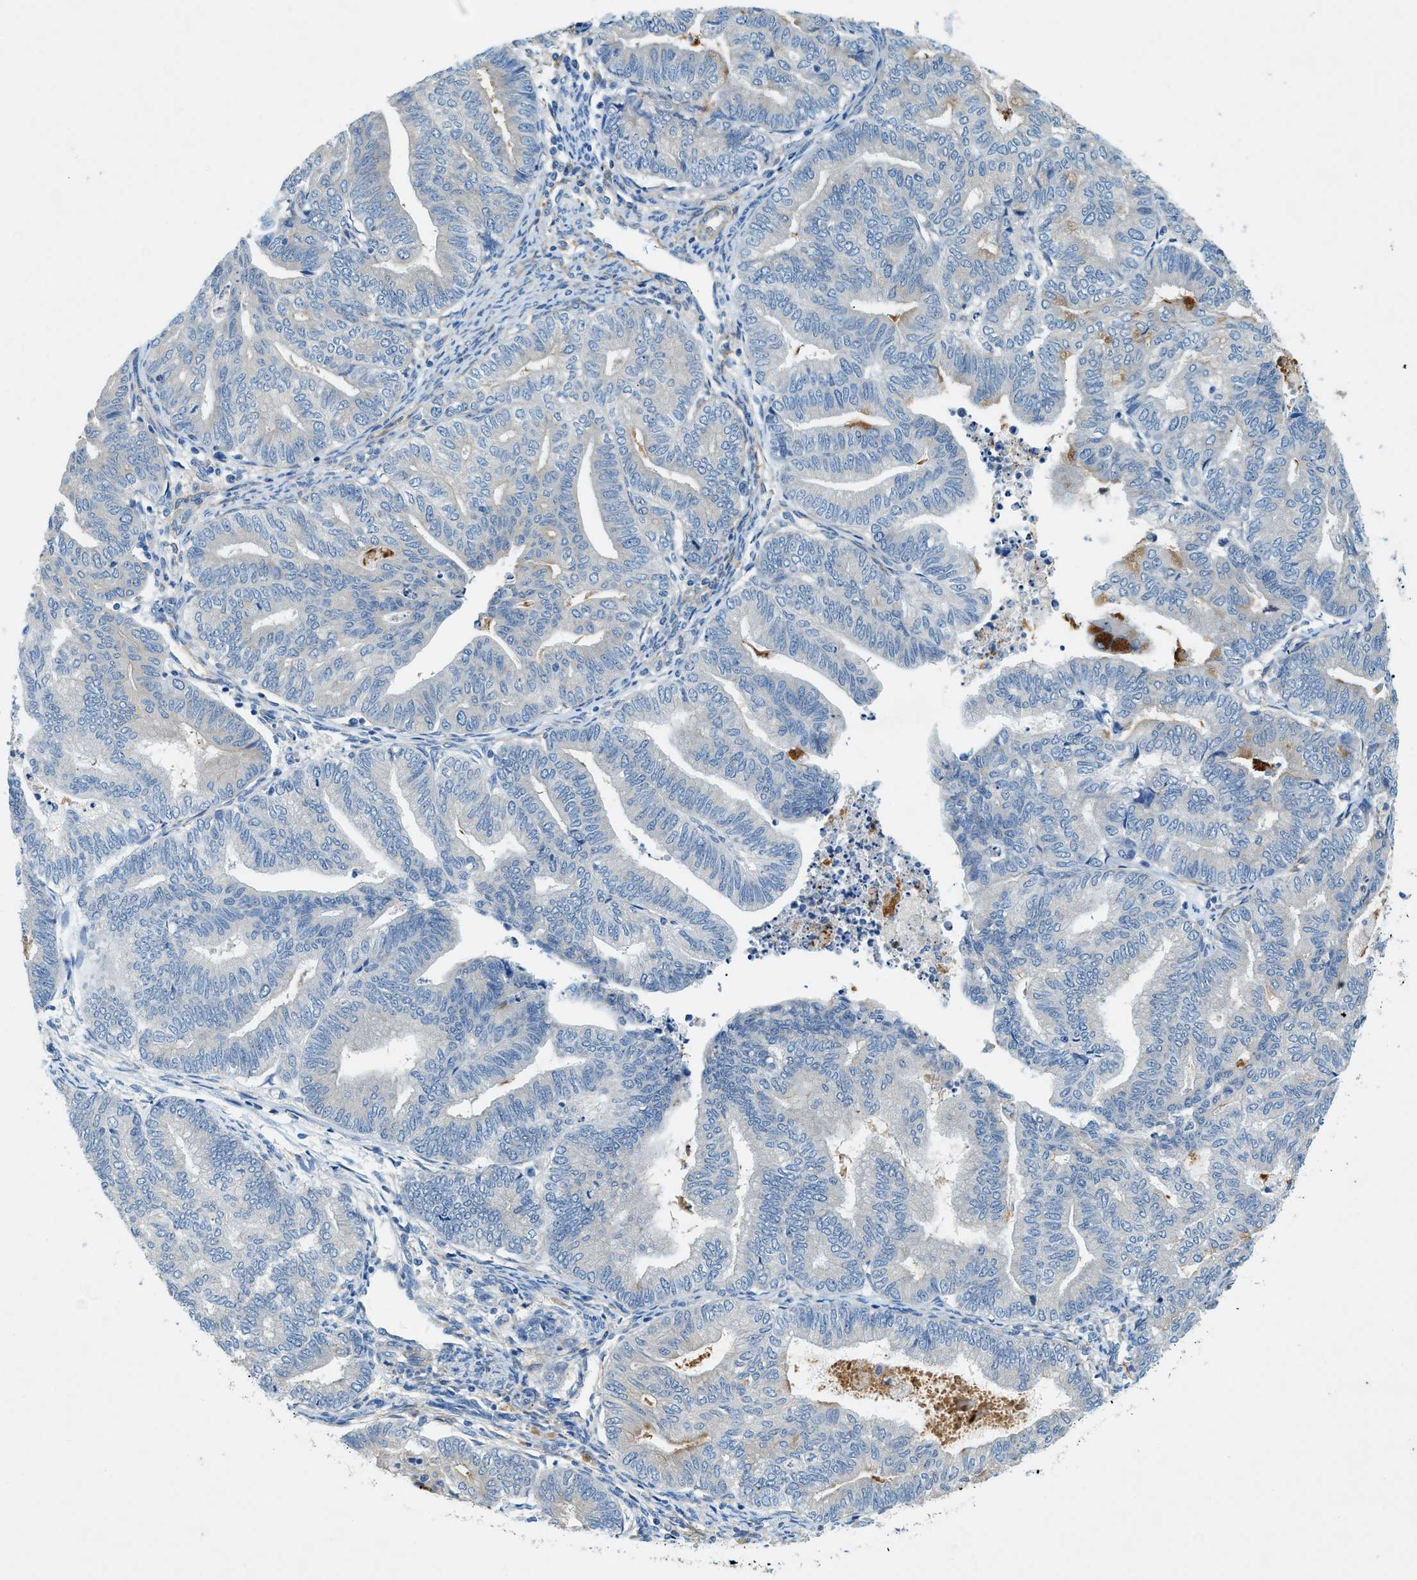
{"staining": {"intensity": "negative", "quantity": "none", "location": "none"}, "tissue": "endometrial cancer", "cell_type": "Tumor cells", "image_type": "cancer", "snomed": [{"axis": "morphology", "description": "Adenocarcinoma, NOS"}, {"axis": "topography", "description": "Endometrium"}], "caption": "The immunohistochemistry photomicrograph has no significant positivity in tumor cells of endometrial cancer tissue. (Stains: DAB immunohistochemistry (IHC) with hematoxylin counter stain, Microscopy: brightfield microscopy at high magnification).", "gene": "ZDHHC13", "patient": {"sex": "female", "age": 79}}